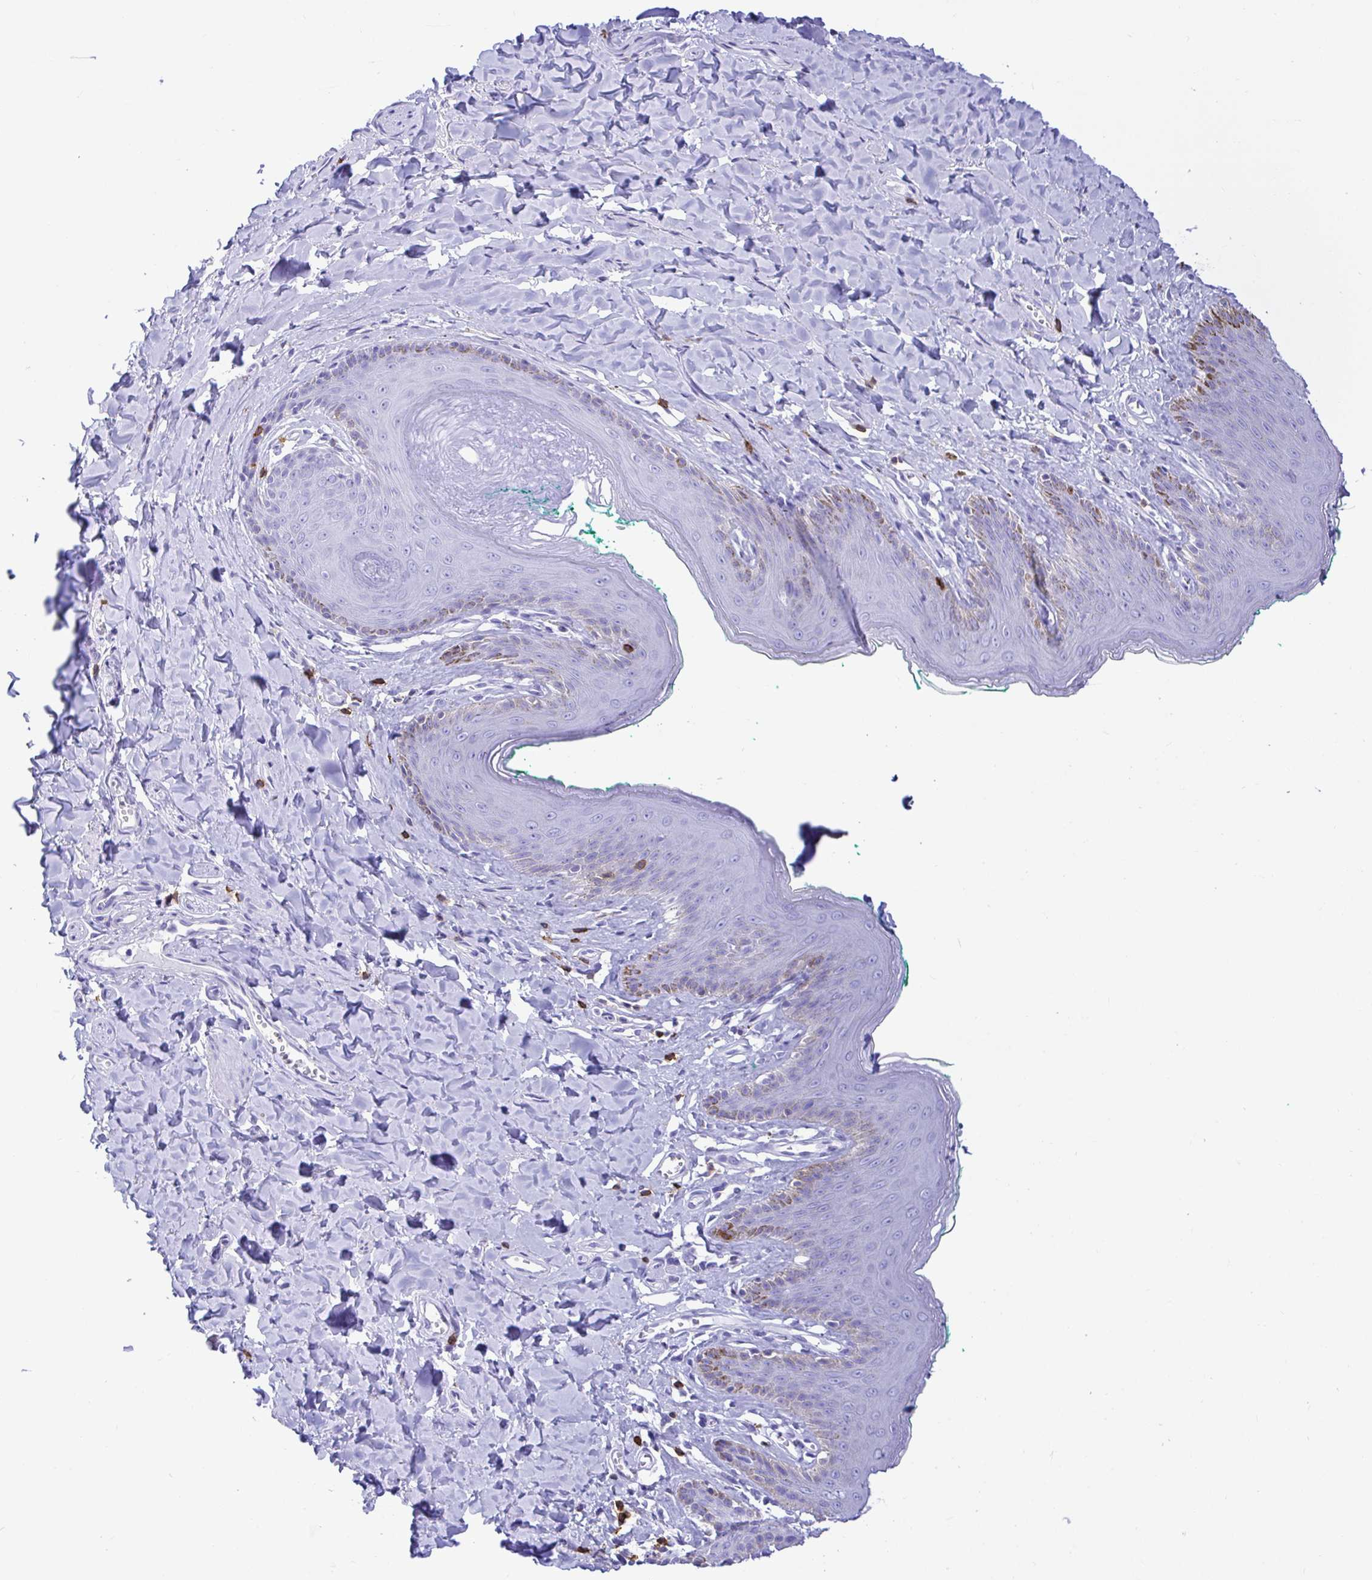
{"staining": {"intensity": "moderate", "quantity": "<25%", "location": "cytoplasmic/membranous"}, "tissue": "skin", "cell_type": "Epidermal cells", "image_type": "normal", "snomed": [{"axis": "morphology", "description": "Normal tissue, NOS"}, {"axis": "topography", "description": "Vulva"}, {"axis": "topography", "description": "Peripheral nerve tissue"}], "caption": "Skin stained with immunohistochemistry (IHC) exhibits moderate cytoplasmic/membranous staining in about <25% of epidermal cells. (IHC, brightfield microscopy, high magnification).", "gene": "CD5", "patient": {"sex": "female", "age": 66}}